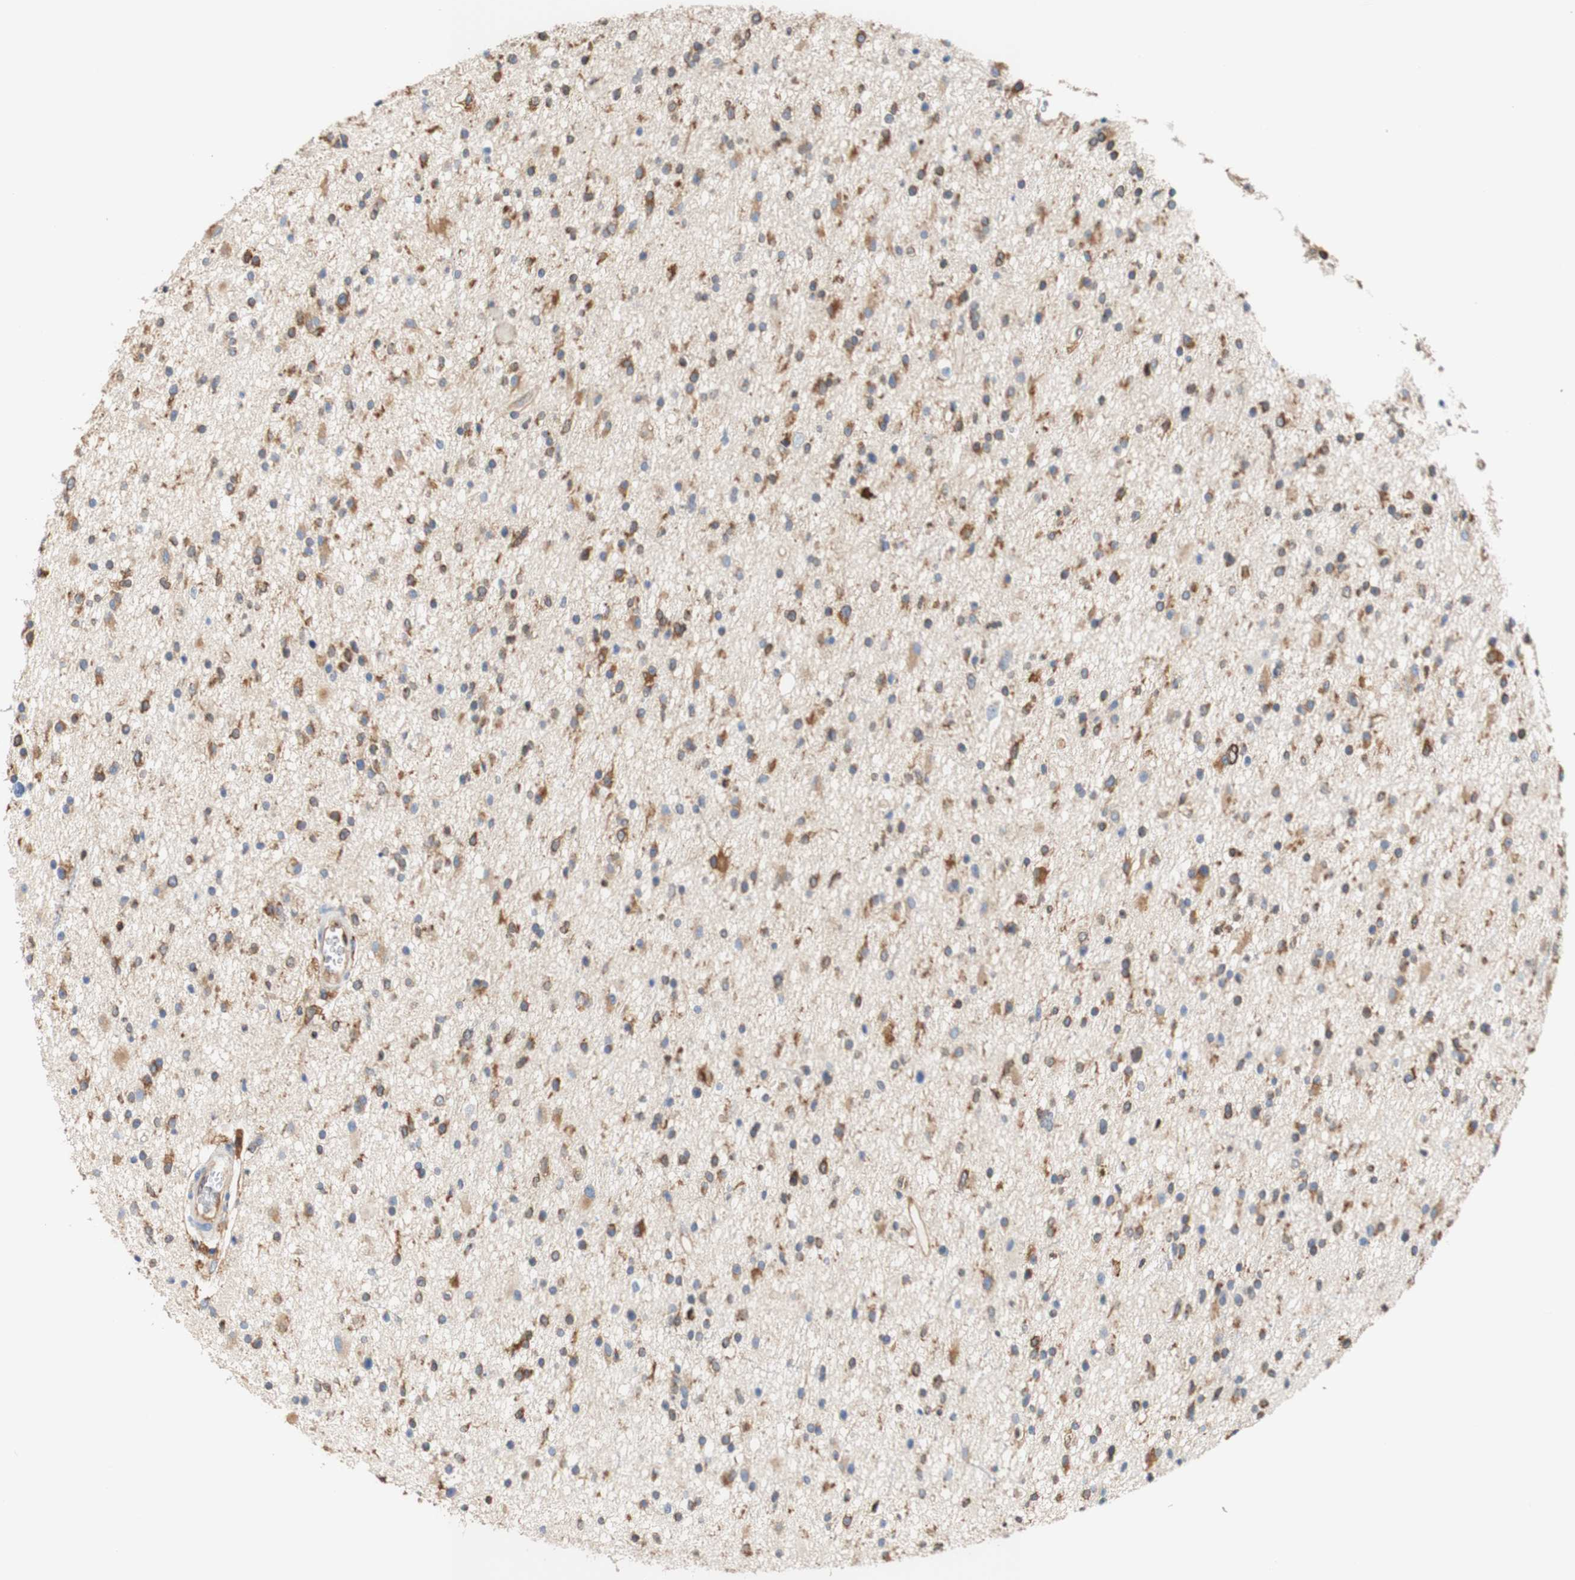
{"staining": {"intensity": "moderate", "quantity": ">75%", "location": "cytoplasmic/membranous"}, "tissue": "glioma", "cell_type": "Tumor cells", "image_type": "cancer", "snomed": [{"axis": "morphology", "description": "Glioma, malignant, High grade"}, {"axis": "topography", "description": "Brain"}], "caption": "Immunohistochemistry (IHC) (DAB) staining of human glioma exhibits moderate cytoplasmic/membranous protein positivity in about >75% of tumor cells.", "gene": "EIF2AK4", "patient": {"sex": "male", "age": 33}}